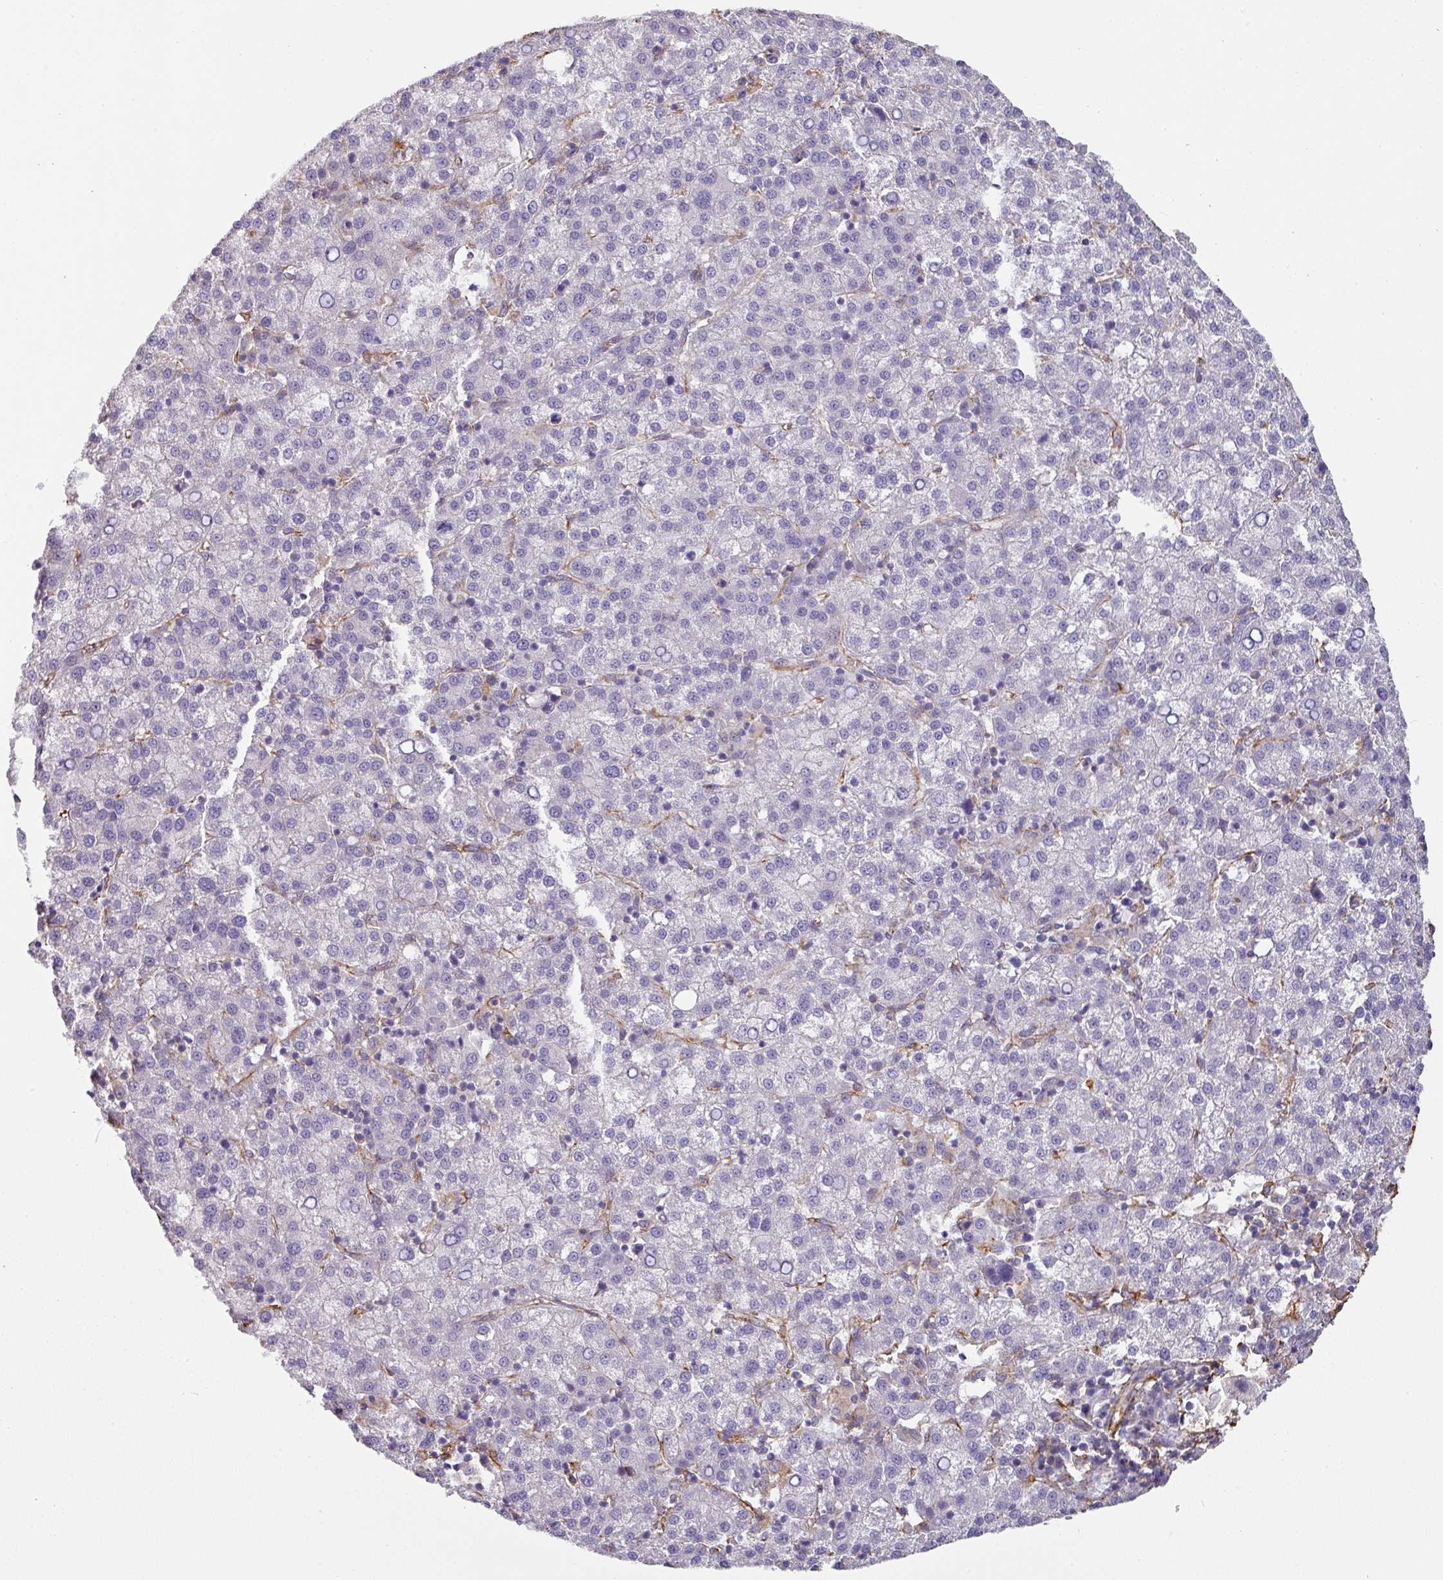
{"staining": {"intensity": "negative", "quantity": "none", "location": "none"}, "tissue": "liver cancer", "cell_type": "Tumor cells", "image_type": "cancer", "snomed": [{"axis": "morphology", "description": "Carcinoma, Hepatocellular, NOS"}, {"axis": "topography", "description": "Liver"}], "caption": "This is a micrograph of immunohistochemistry staining of liver hepatocellular carcinoma, which shows no staining in tumor cells.", "gene": "ZNF280C", "patient": {"sex": "female", "age": 58}}